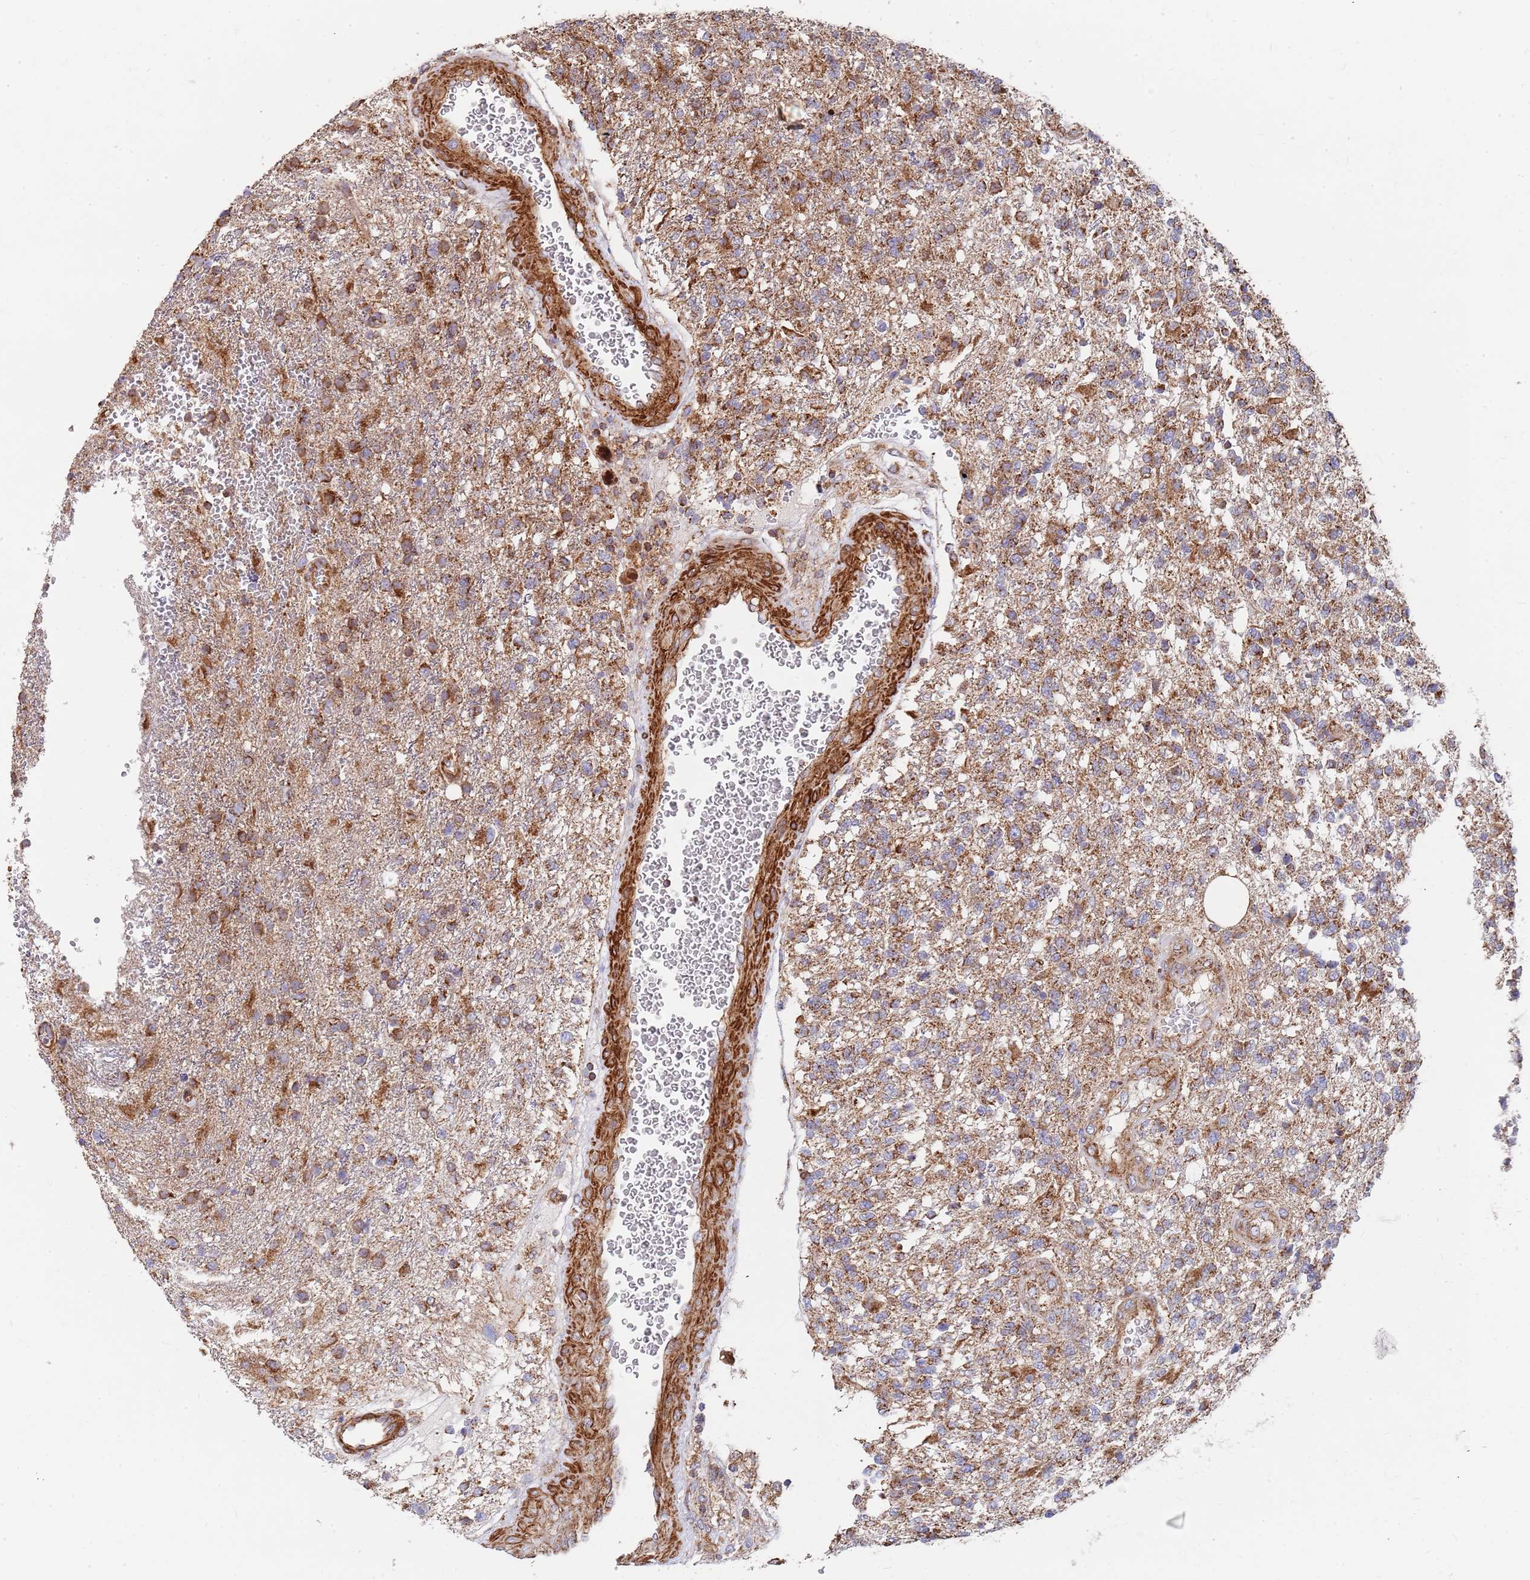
{"staining": {"intensity": "moderate", "quantity": "25%-75%", "location": "cytoplasmic/membranous"}, "tissue": "glioma", "cell_type": "Tumor cells", "image_type": "cancer", "snomed": [{"axis": "morphology", "description": "Glioma, malignant, High grade"}, {"axis": "topography", "description": "Brain"}], "caption": "A micrograph showing moderate cytoplasmic/membranous positivity in approximately 25%-75% of tumor cells in high-grade glioma (malignant), as visualized by brown immunohistochemical staining.", "gene": "WDFY3", "patient": {"sex": "male", "age": 56}}